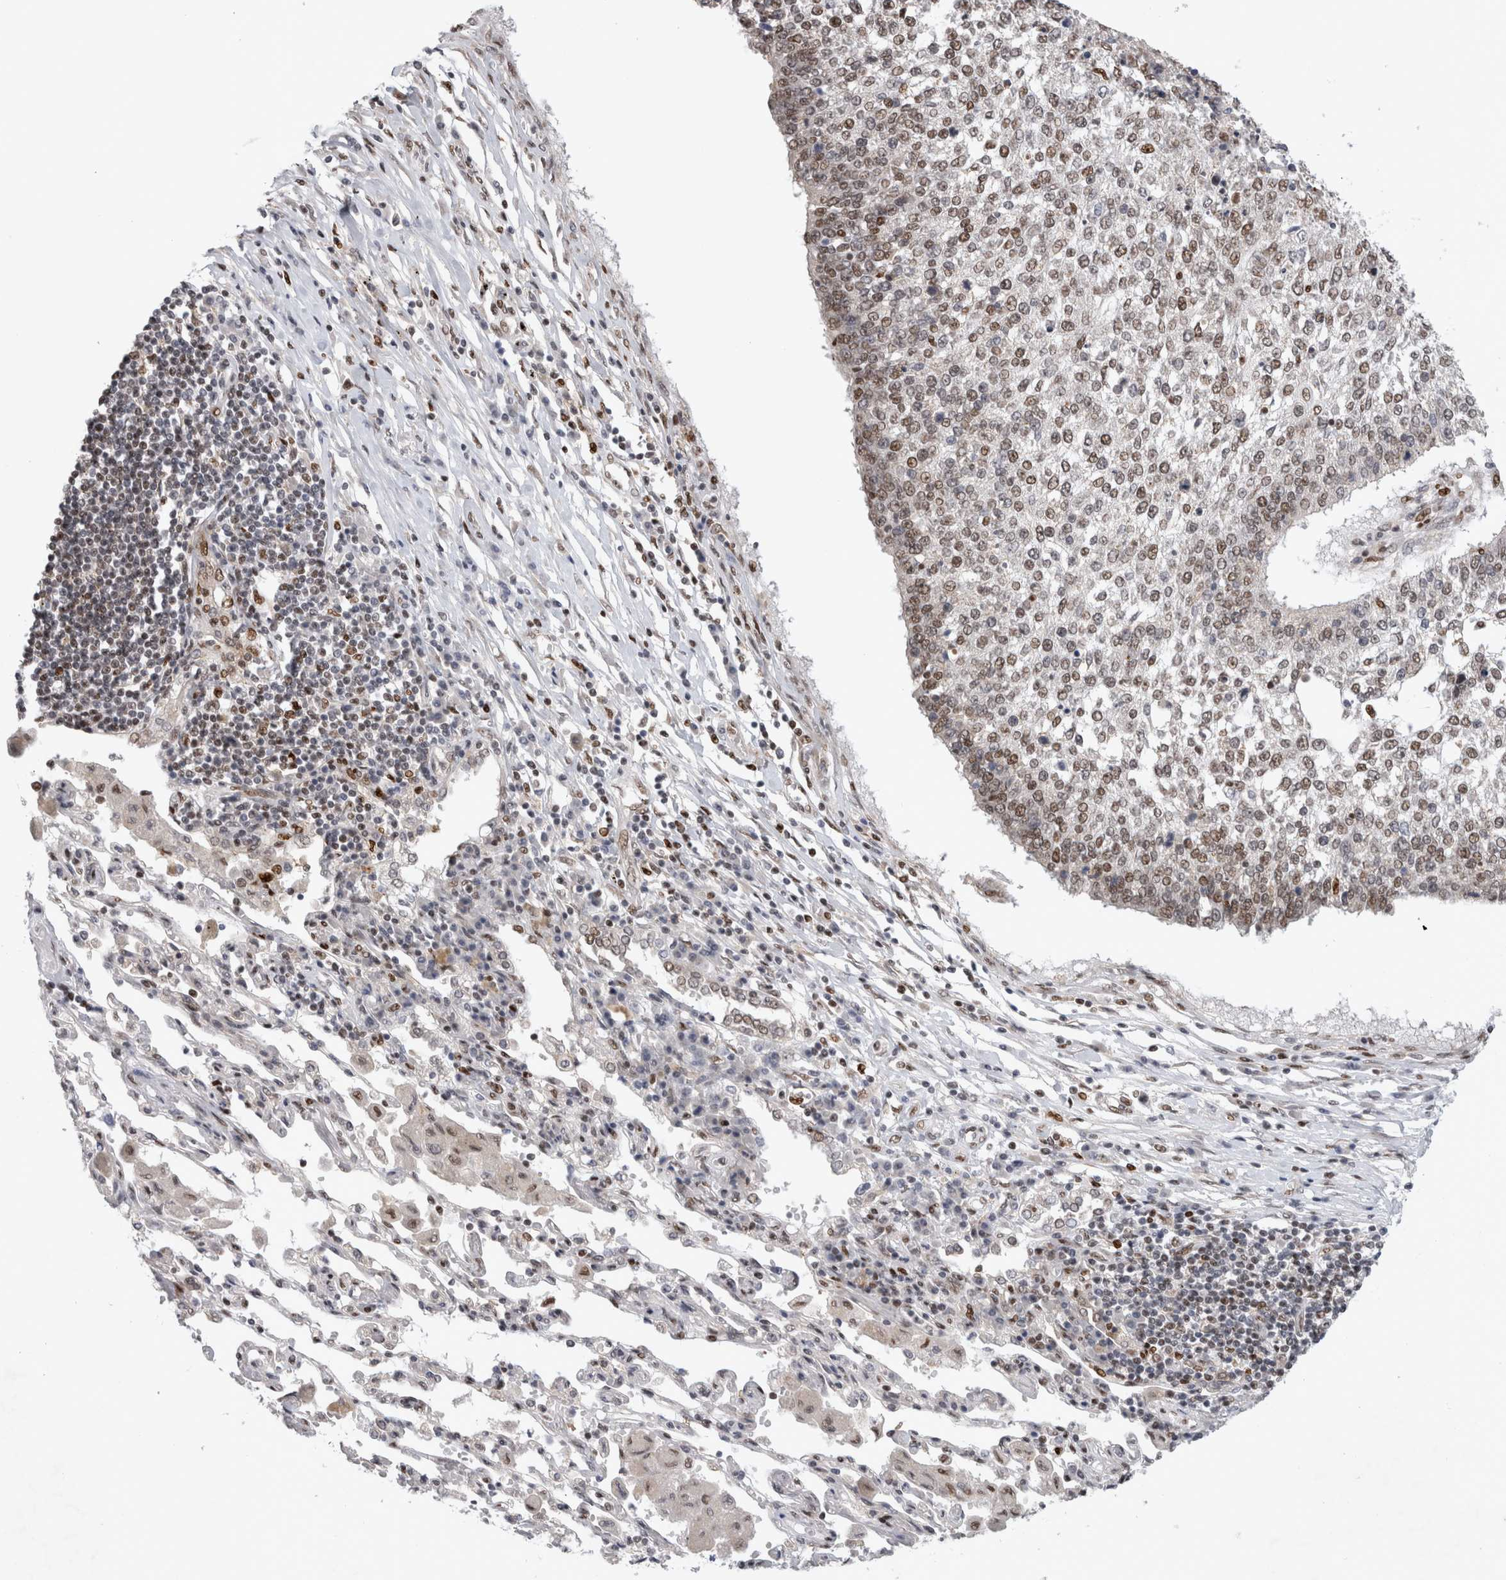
{"staining": {"intensity": "weak", "quantity": "25%-75%", "location": "nuclear"}, "tissue": "lung cancer", "cell_type": "Tumor cells", "image_type": "cancer", "snomed": [{"axis": "morphology", "description": "Normal tissue, NOS"}, {"axis": "morphology", "description": "Squamous cell carcinoma, NOS"}, {"axis": "topography", "description": "Cartilage tissue"}, {"axis": "topography", "description": "Bronchus"}, {"axis": "topography", "description": "Lung"}, {"axis": "topography", "description": "Peripheral nerve tissue"}], "caption": "Immunohistochemistry (IHC) of lung cancer (squamous cell carcinoma) demonstrates low levels of weak nuclear staining in about 25%-75% of tumor cells. The staining was performed using DAB to visualize the protein expression in brown, while the nuclei were stained in blue with hematoxylin (Magnification: 20x).", "gene": "SRARP", "patient": {"sex": "female", "age": 49}}